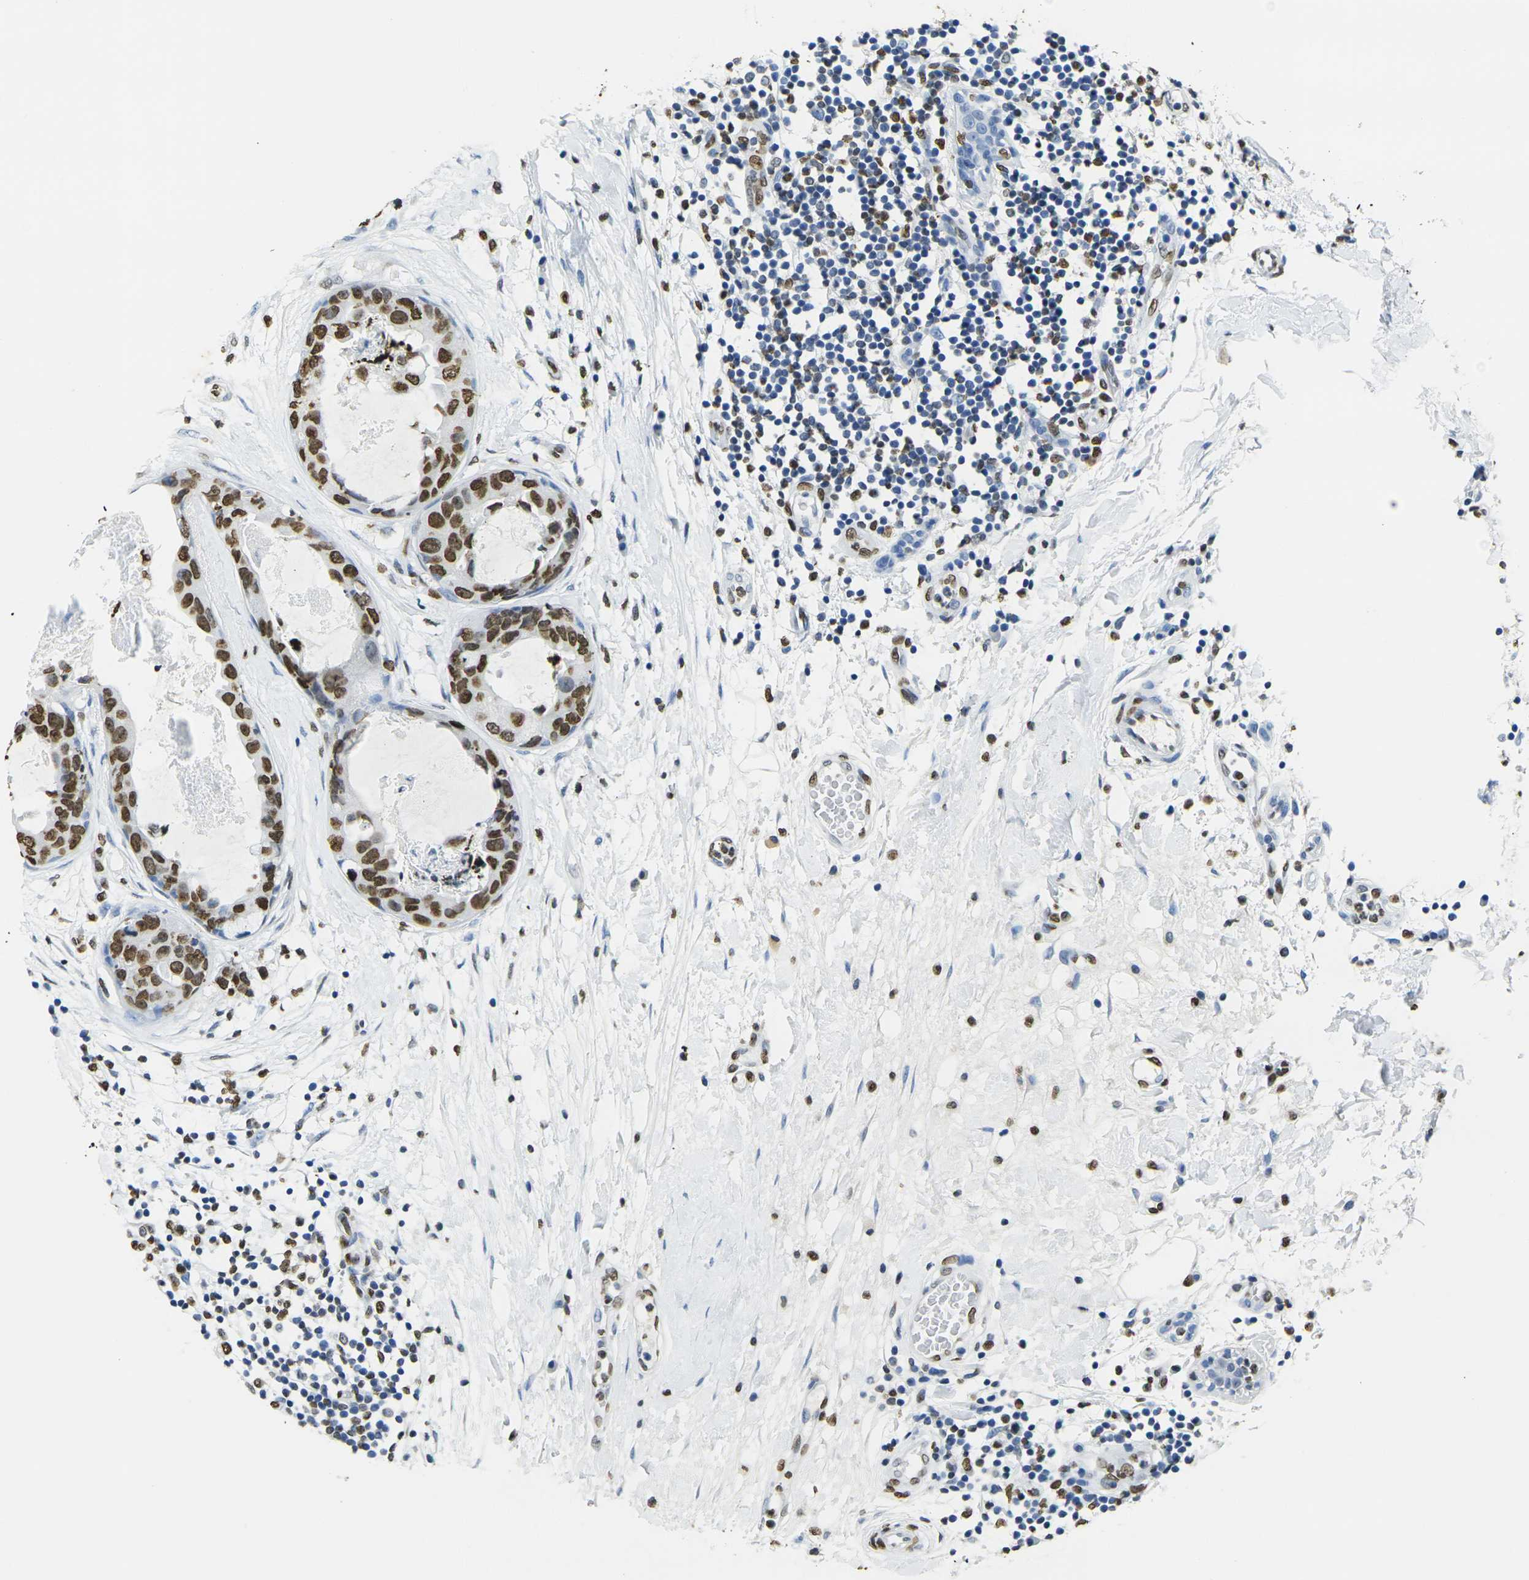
{"staining": {"intensity": "strong", "quantity": ">75%", "location": "nuclear"}, "tissue": "breast cancer", "cell_type": "Tumor cells", "image_type": "cancer", "snomed": [{"axis": "morphology", "description": "Duct carcinoma"}, {"axis": "topography", "description": "Breast"}], "caption": "An image of breast cancer (infiltrating ductal carcinoma) stained for a protein reveals strong nuclear brown staining in tumor cells.", "gene": "DRAXIN", "patient": {"sex": "female", "age": 40}}